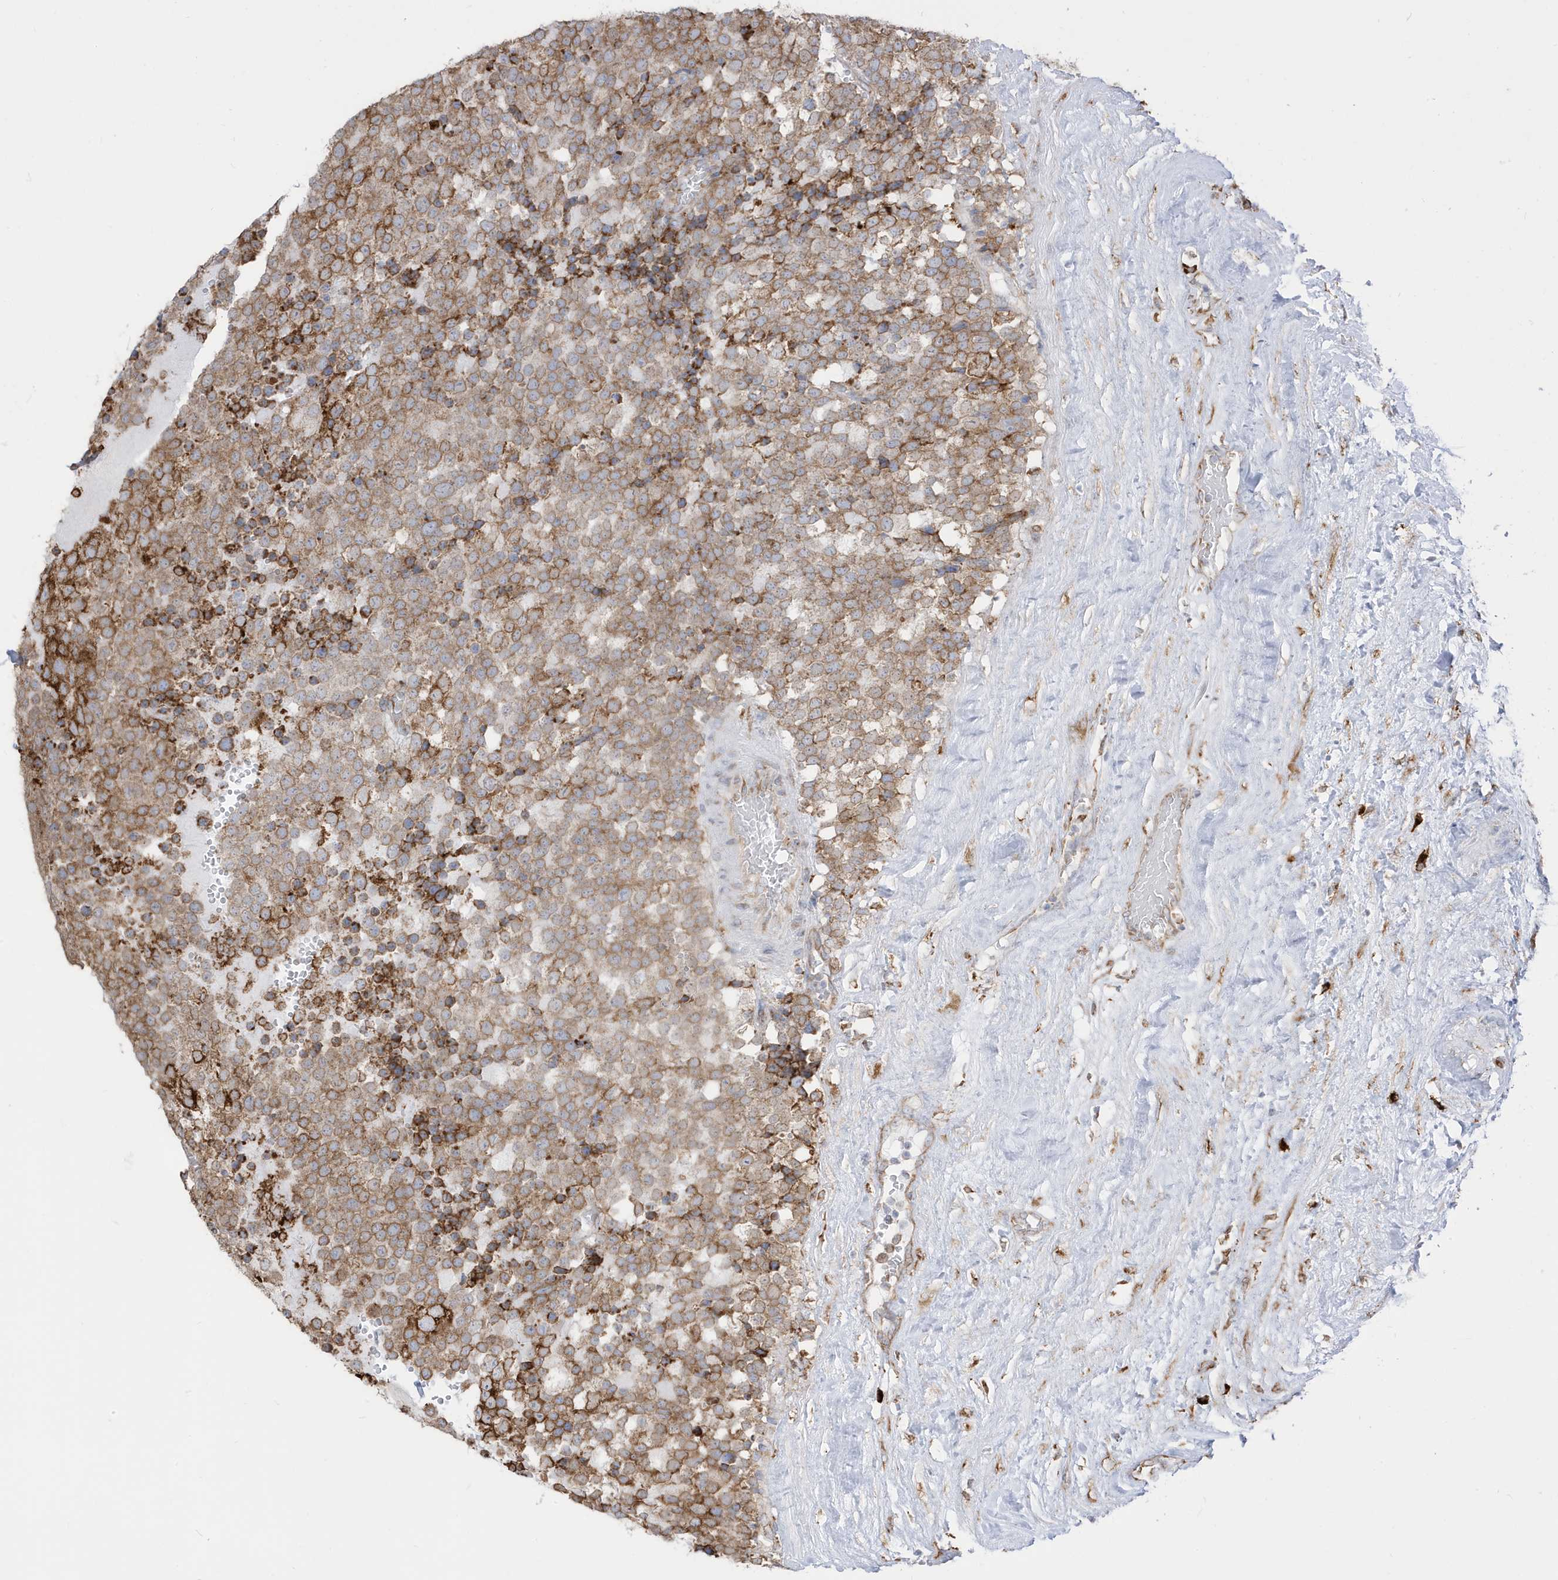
{"staining": {"intensity": "moderate", "quantity": ">75%", "location": "cytoplasmic/membranous"}, "tissue": "testis cancer", "cell_type": "Tumor cells", "image_type": "cancer", "snomed": [{"axis": "morphology", "description": "Seminoma, NOS"}, {"axis": "topography", "description": "Testis"}], "caption": "The image reveals a brown stain indicating the presence of a protein in the cytoplasmic/membranous of tumor cells in testis cancer (seminoma).", "gene": "PDIA6", "patient": {"sex": "male", "age": 71}}